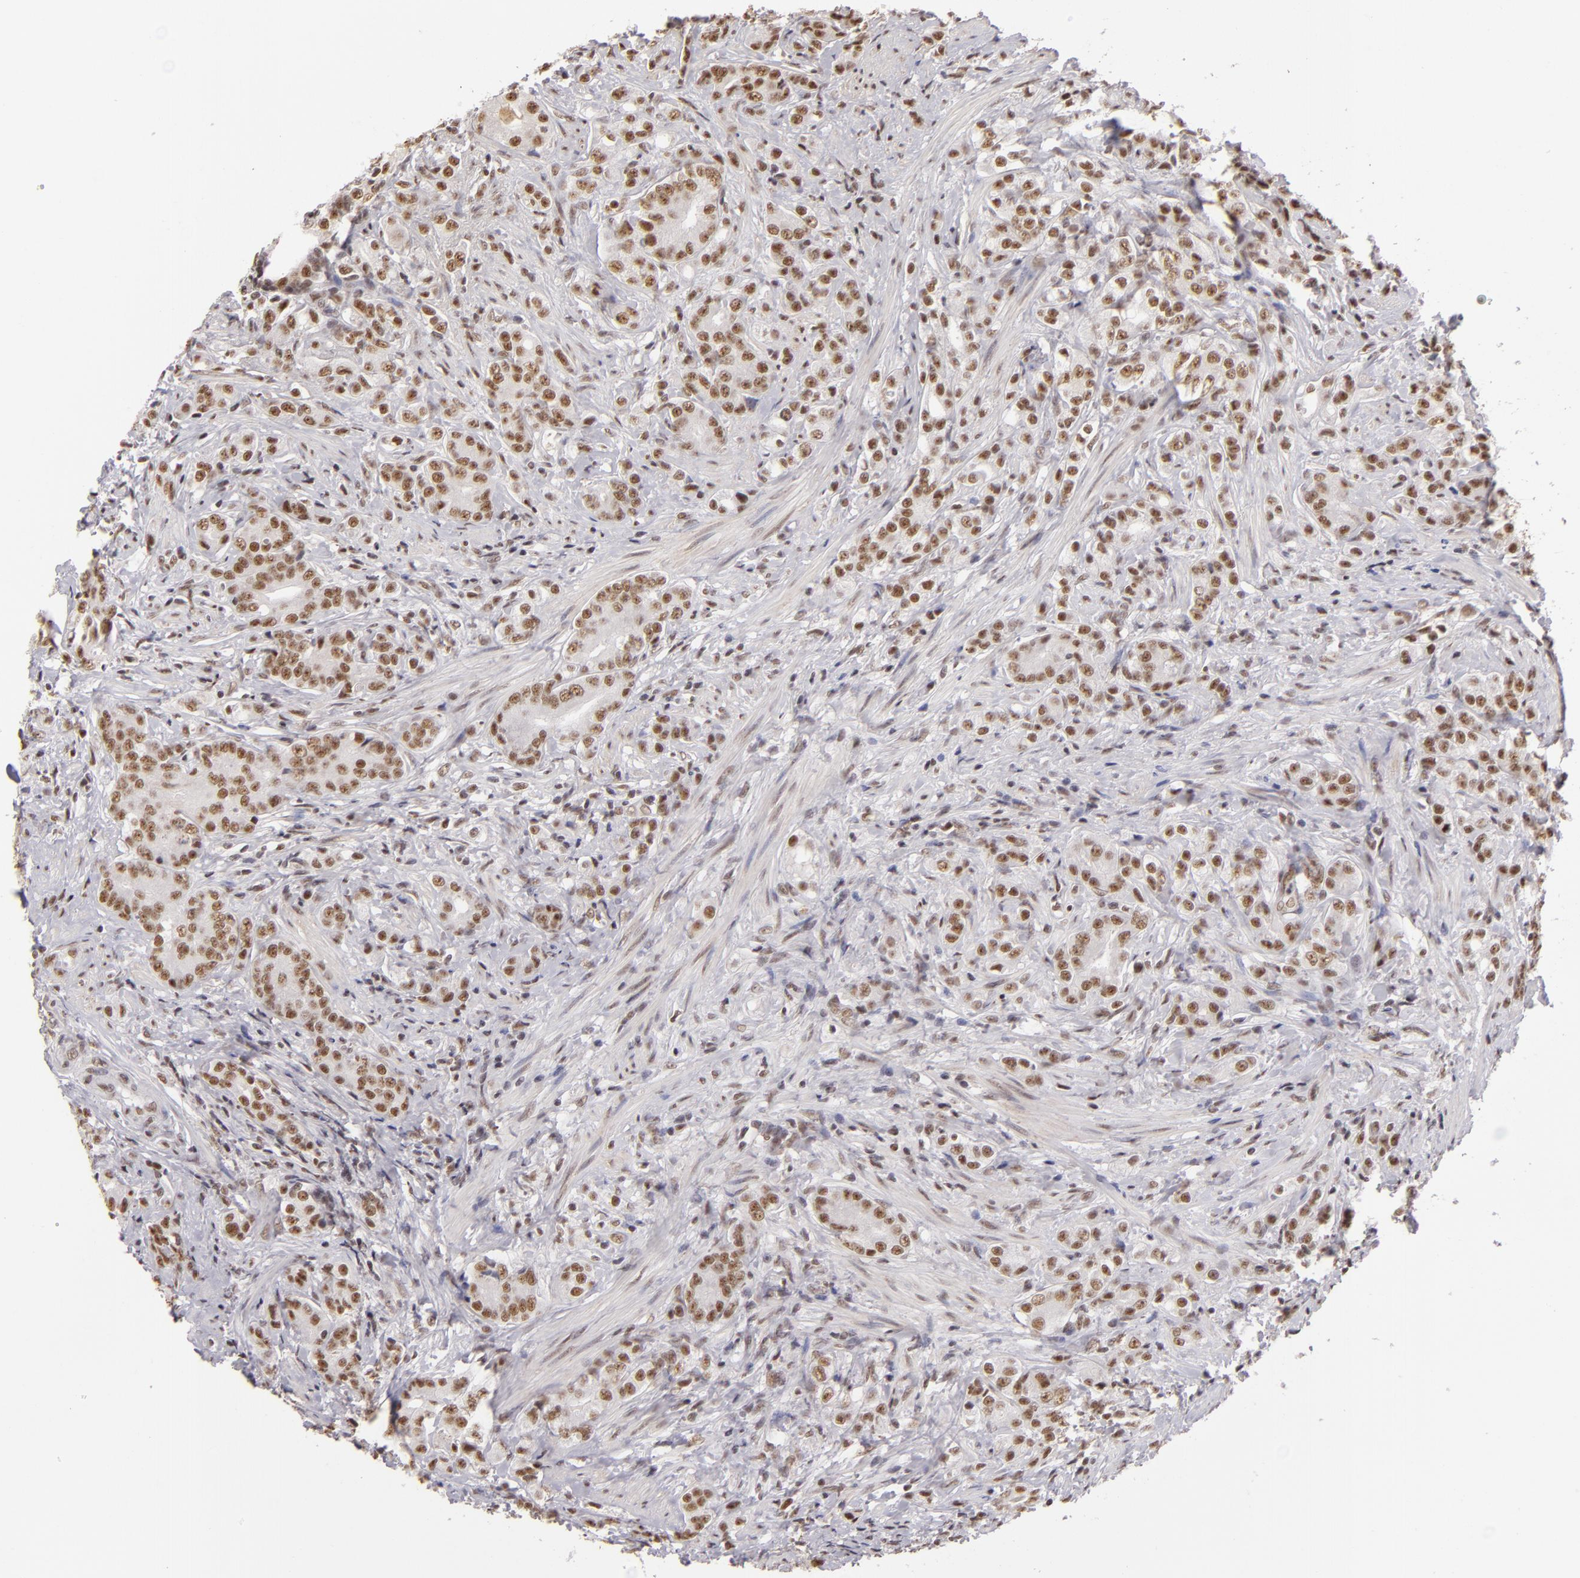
{"staining": {"intensity": "moderate", "quantity": ">75%", "location": "nuclear"}, "tissue": "prostate cancer", "cell_type": "Tumor cells", "image_type": "cancer", "snomed": [{"axis": "morphology", "description": "Adenocarcinoma, Medium grade"}, {"axis": "topography", "description": "Prostate"}], "caption": "A histopathology image of prostate cancer stained for a protein reveals moderate nuclear brown staining in tumor cells. (DAB (3,3'-diaminobenzidine) = brown stain, brightfield microscopy at high magnification).", "gene": "INTS6", "patient": {"sex": "male", "age": 59}}